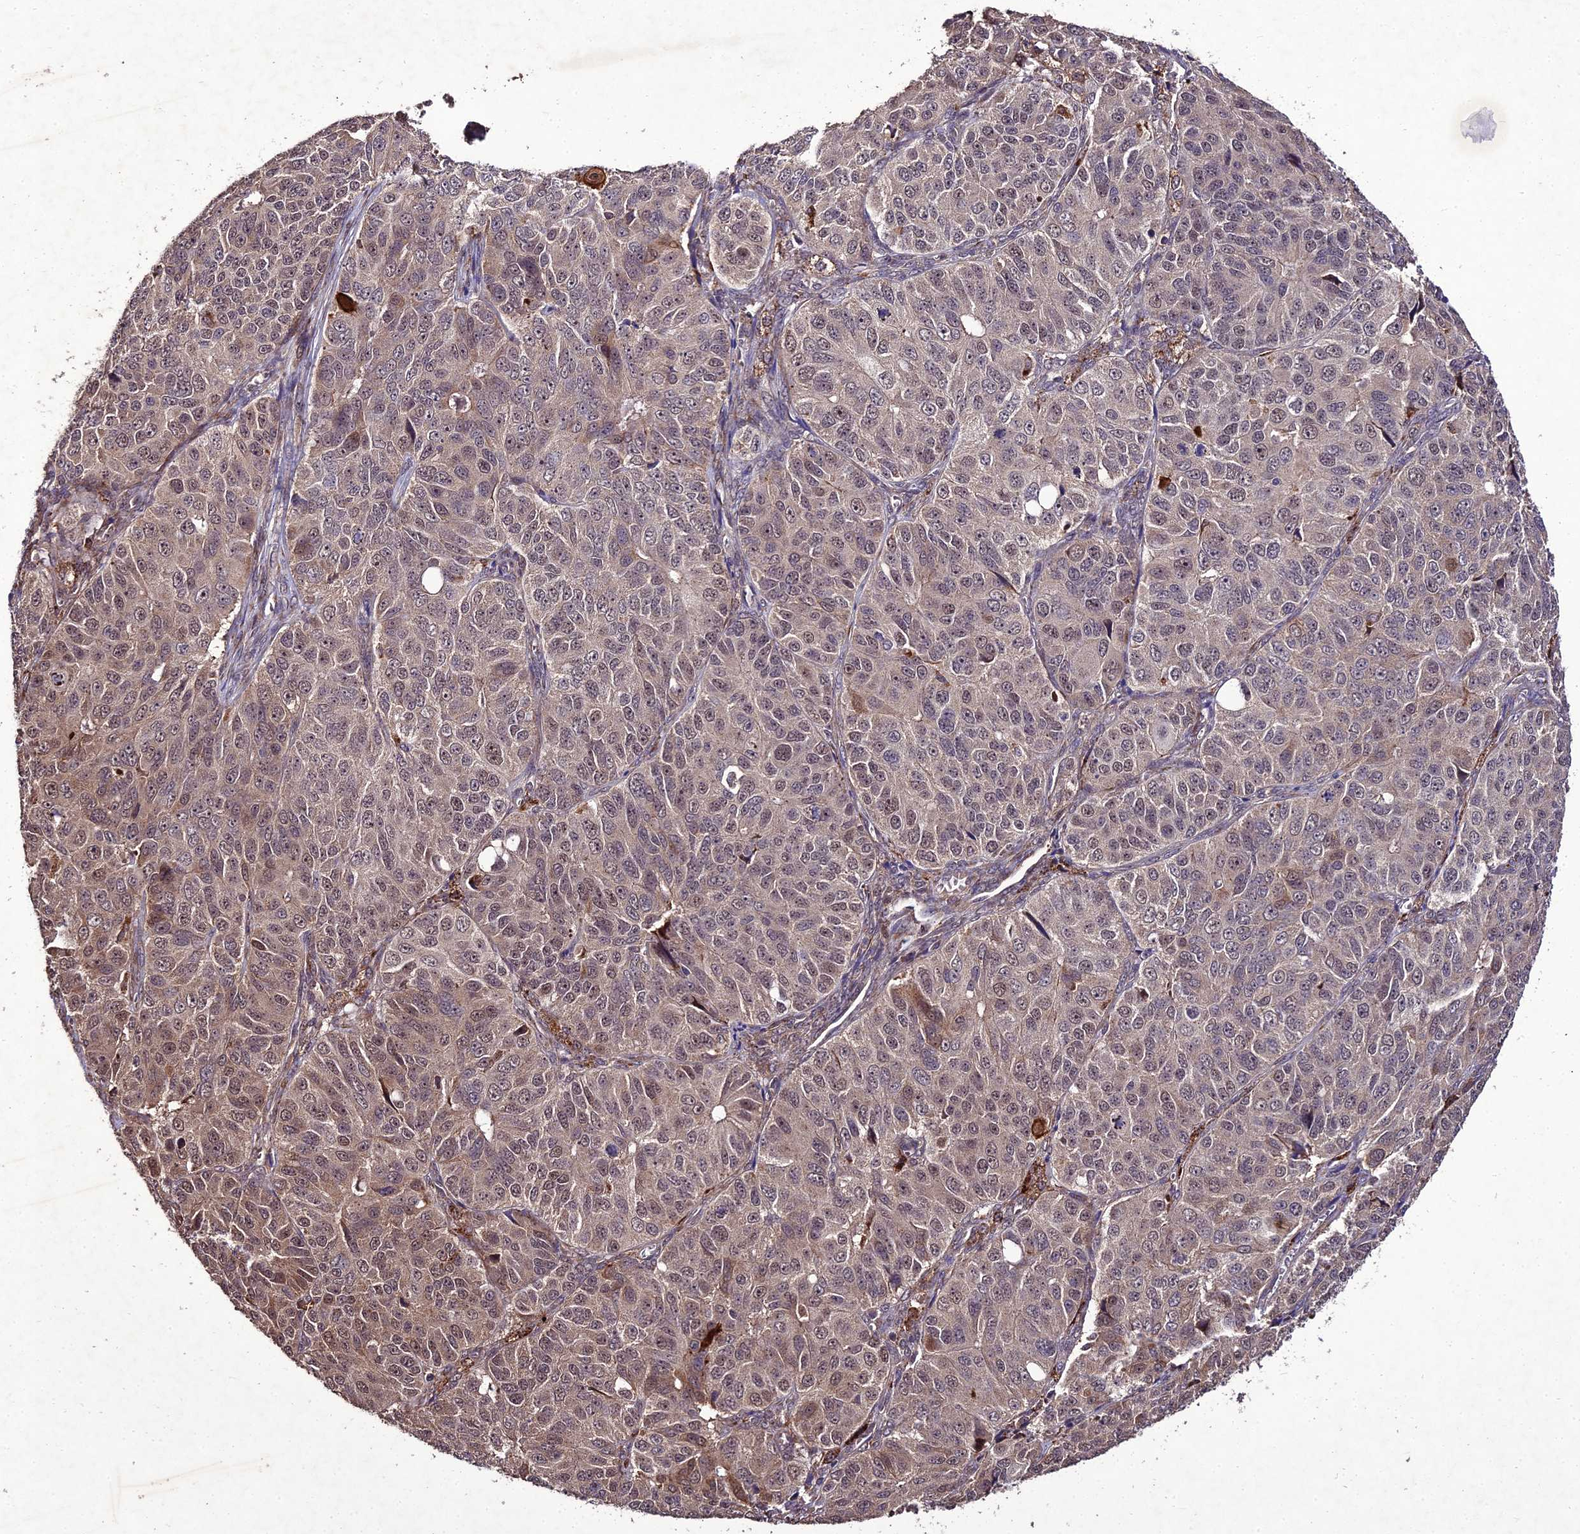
{"staining": {"intensity": "weak", "quantity": "25%-75%", "location": "cytoplasmic/membranous,nuclear"}, "tissue": "ovarian cancer", "cell_type": "Tumor cells", "image_type": "cancer", "snomed": [{"axis": "morphology", "description": "Carcinoma, endometroid"}, {"axis": "topography", "description": "Ovary"}], "caption": "Immunohistochemical staining of ovarian cancer (endometroid carcinoma) shows low levels of weak cytoplasmic/membranous and nuclear positivity in approximately 25%-75% of tumor cells. Nuclei are stained in blue.", "gene": "ZNF766", "patient": {"sex": "female", "age": 51}}